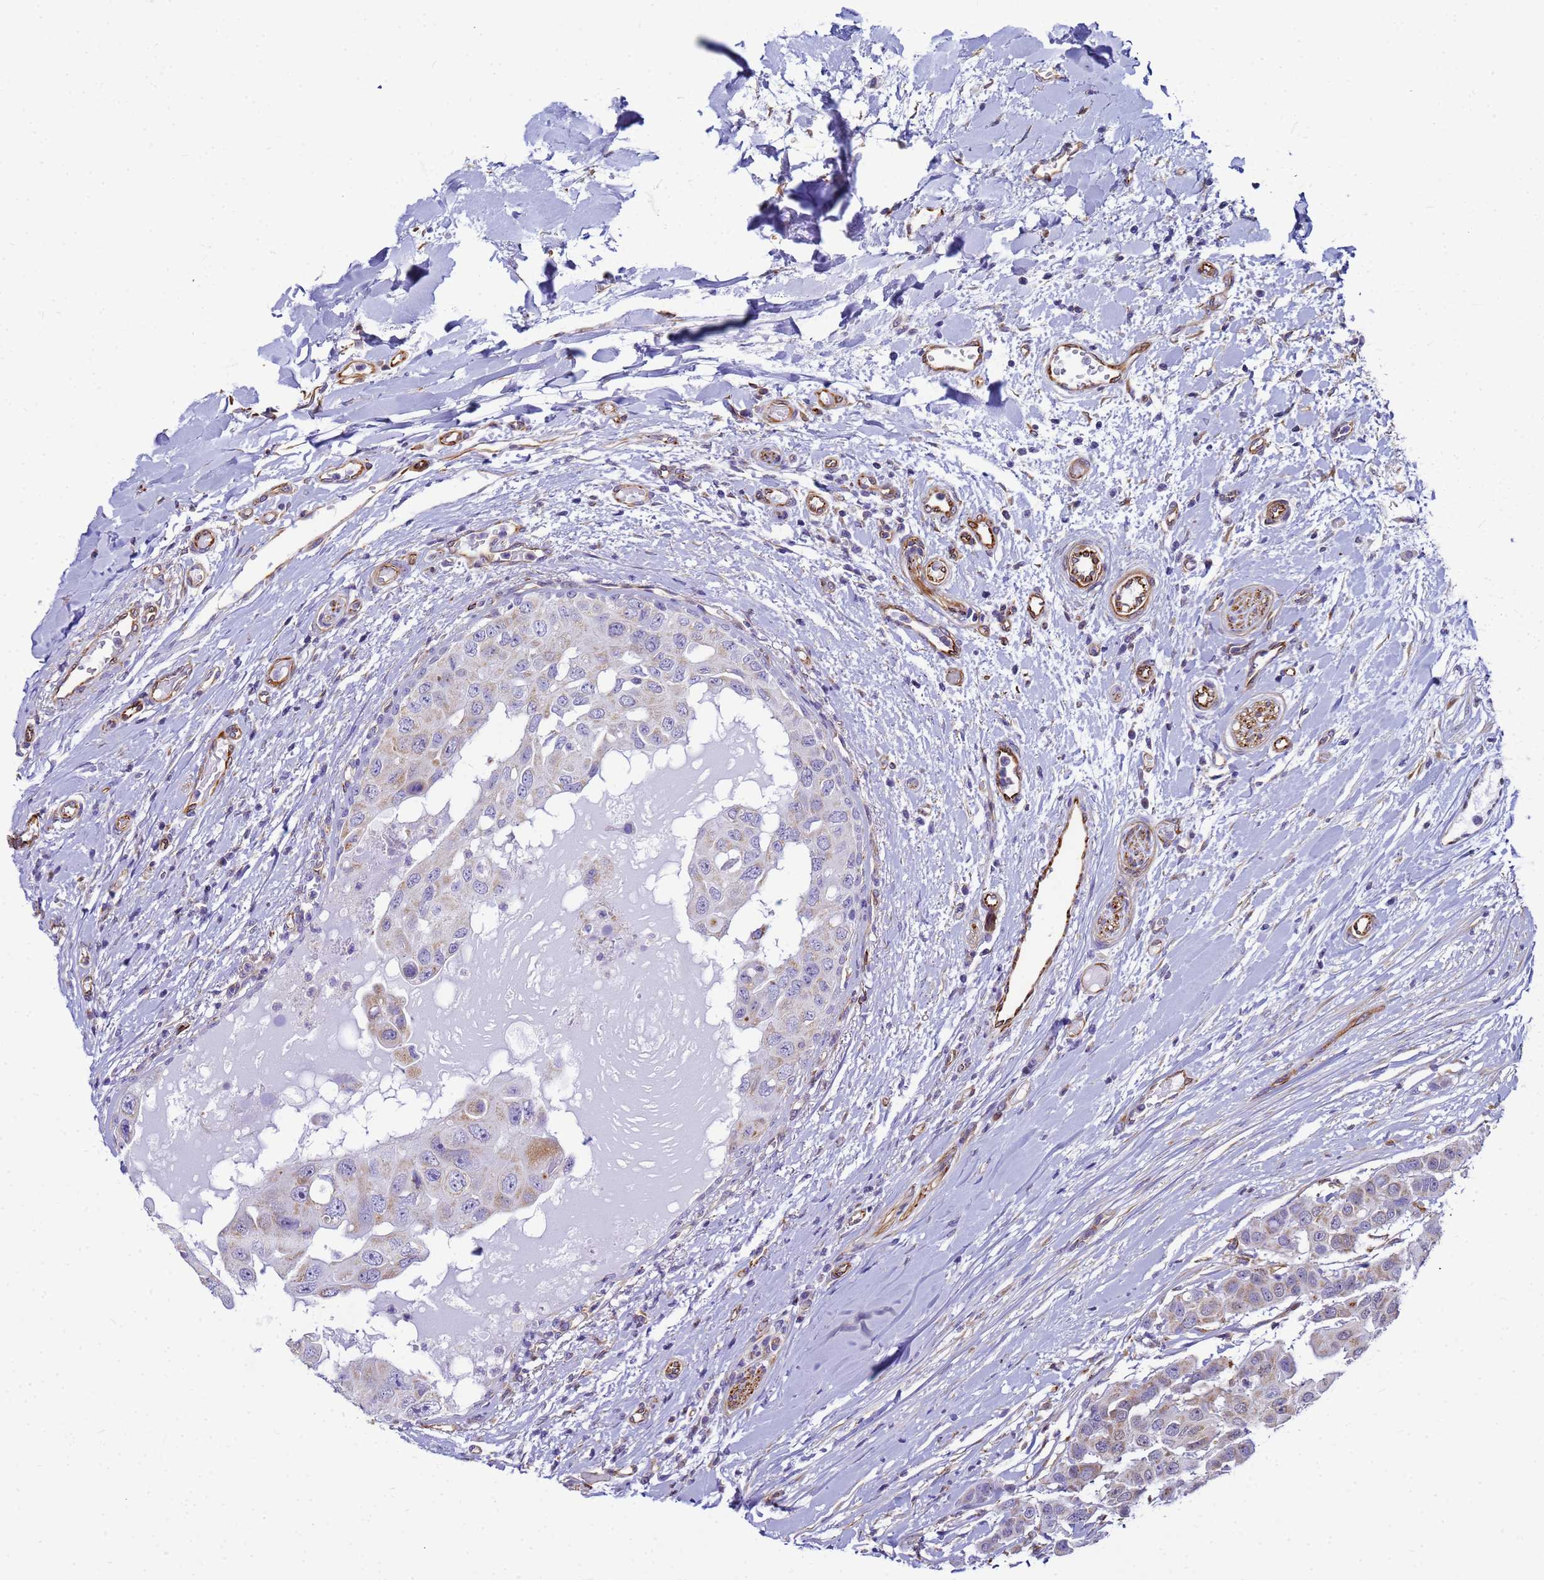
{"staining": {"intensity": "moderate", "quantity": "25%-75%", "location": "cytoplasmic/membranous"}, "tissue": "head and neck cancer", "cell_type": "Tumor cells", "image_type": "cancer", "snomed": [{"axis": "morphology", "description": "Adenocarcinoma, NOS"}, {"axis": "morphology", "description": "Adenocarcinoma, metastatic, NOS"}, {"axis": "topography", "description": "Head-Neck"}], "caption": "Moderate cytoplasmic/membranous staining is appreciated in approximately 25%-75% of tumor cells in head and neck metastatic adenocarcinoma.", "gene": "UBXN2B", "patient": {"sex": "male", "age": 75}}